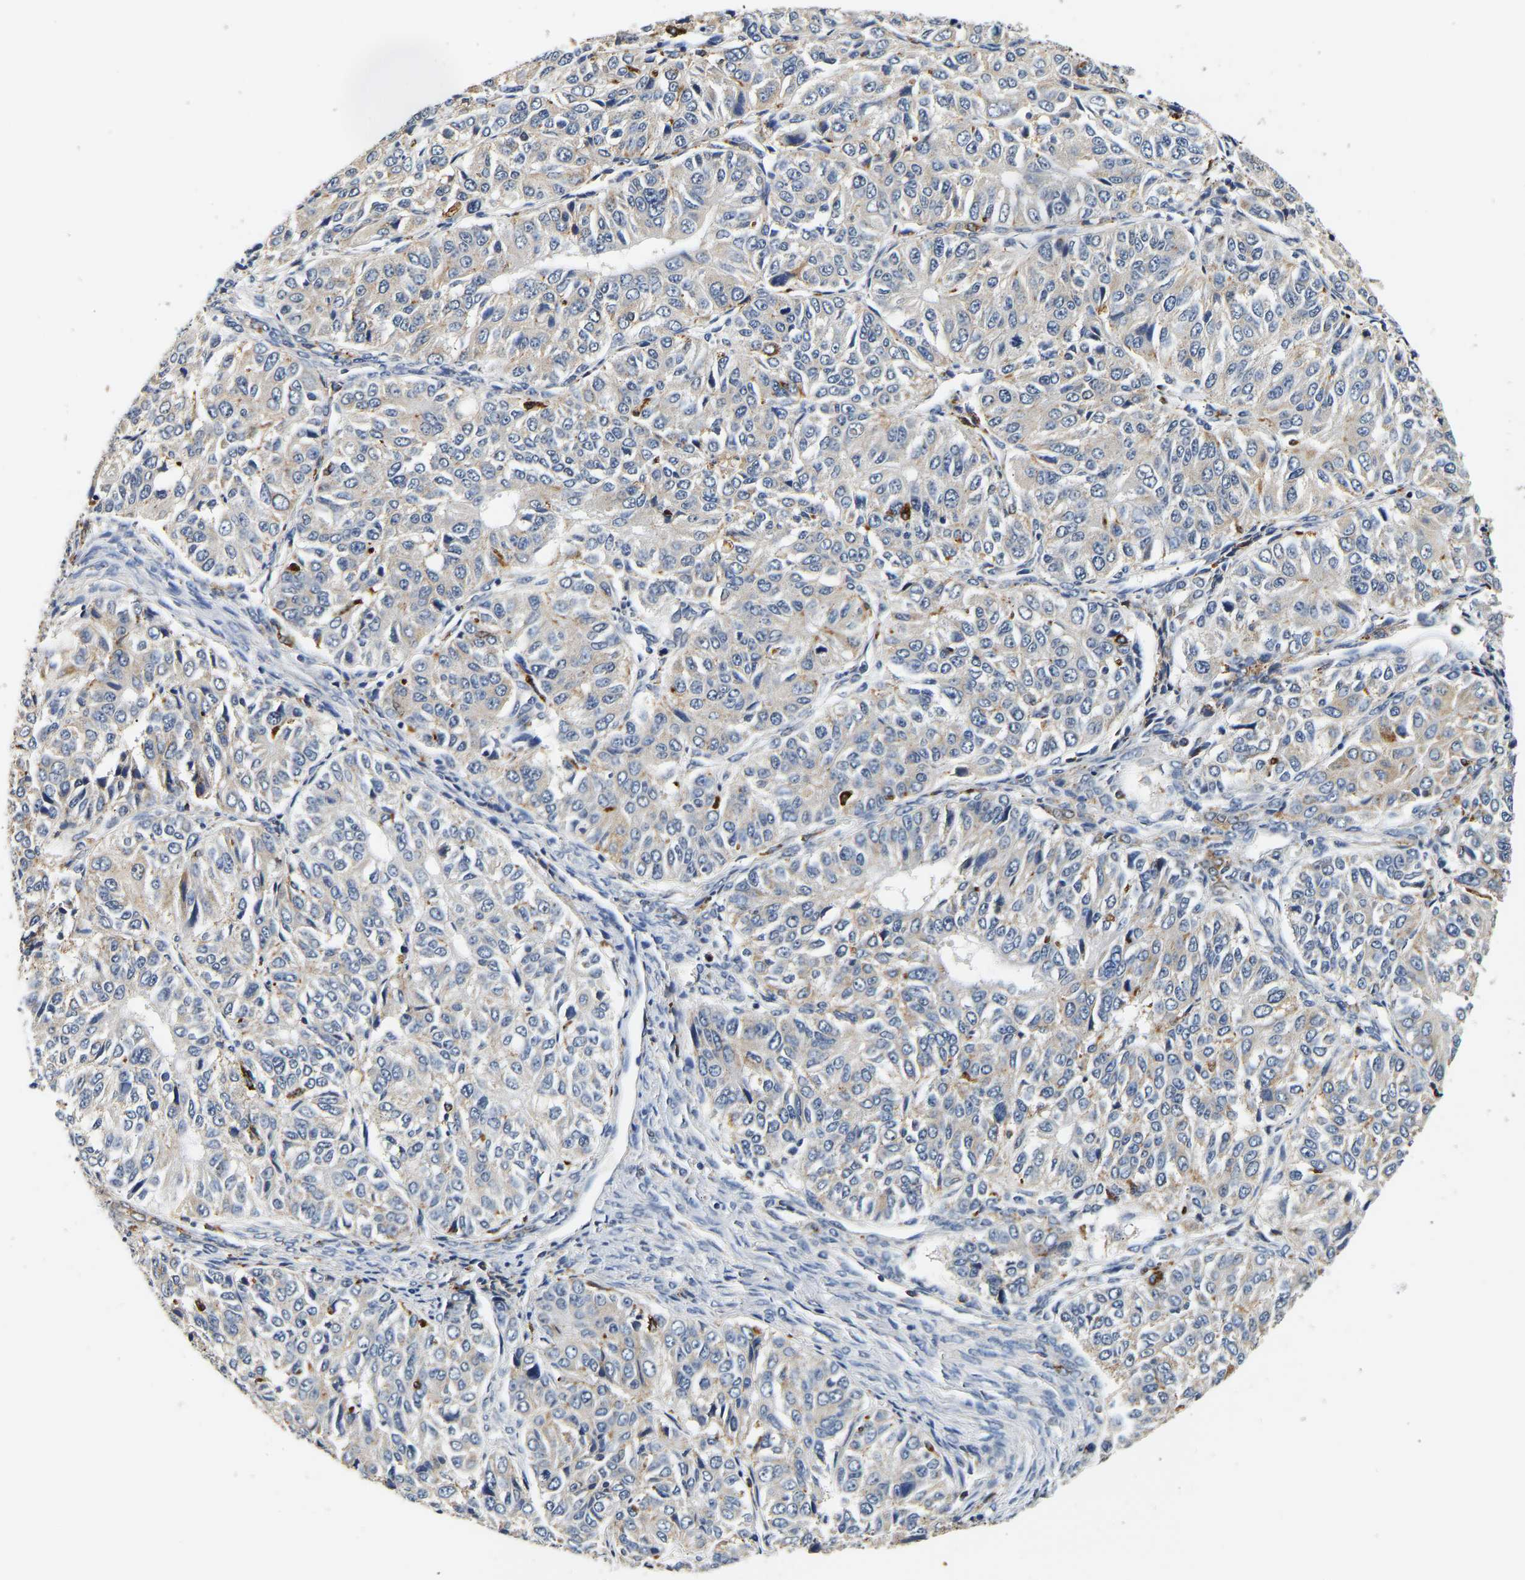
{"staining": {"intensity": "weak", "quantity": "<25%", "location": "cytoplasmic/membranous"}, "tissue": "ovarian cancer", "cell_type": "Tumor cells", "image_type": "cancer", "snomed": [{"axis": "morphology", "description": "Carcinoma, endometroid"}, {"axis": "topography", "description": "Ovary"}], "caption": "Histopathology image shows no protein staining in tumor cells of ovarian cancer (endometroid carcinoma) tissue. Nuclei are stained in blue.", "gene": "SMU1", "patient": {"sex": "female", "age": 51}}